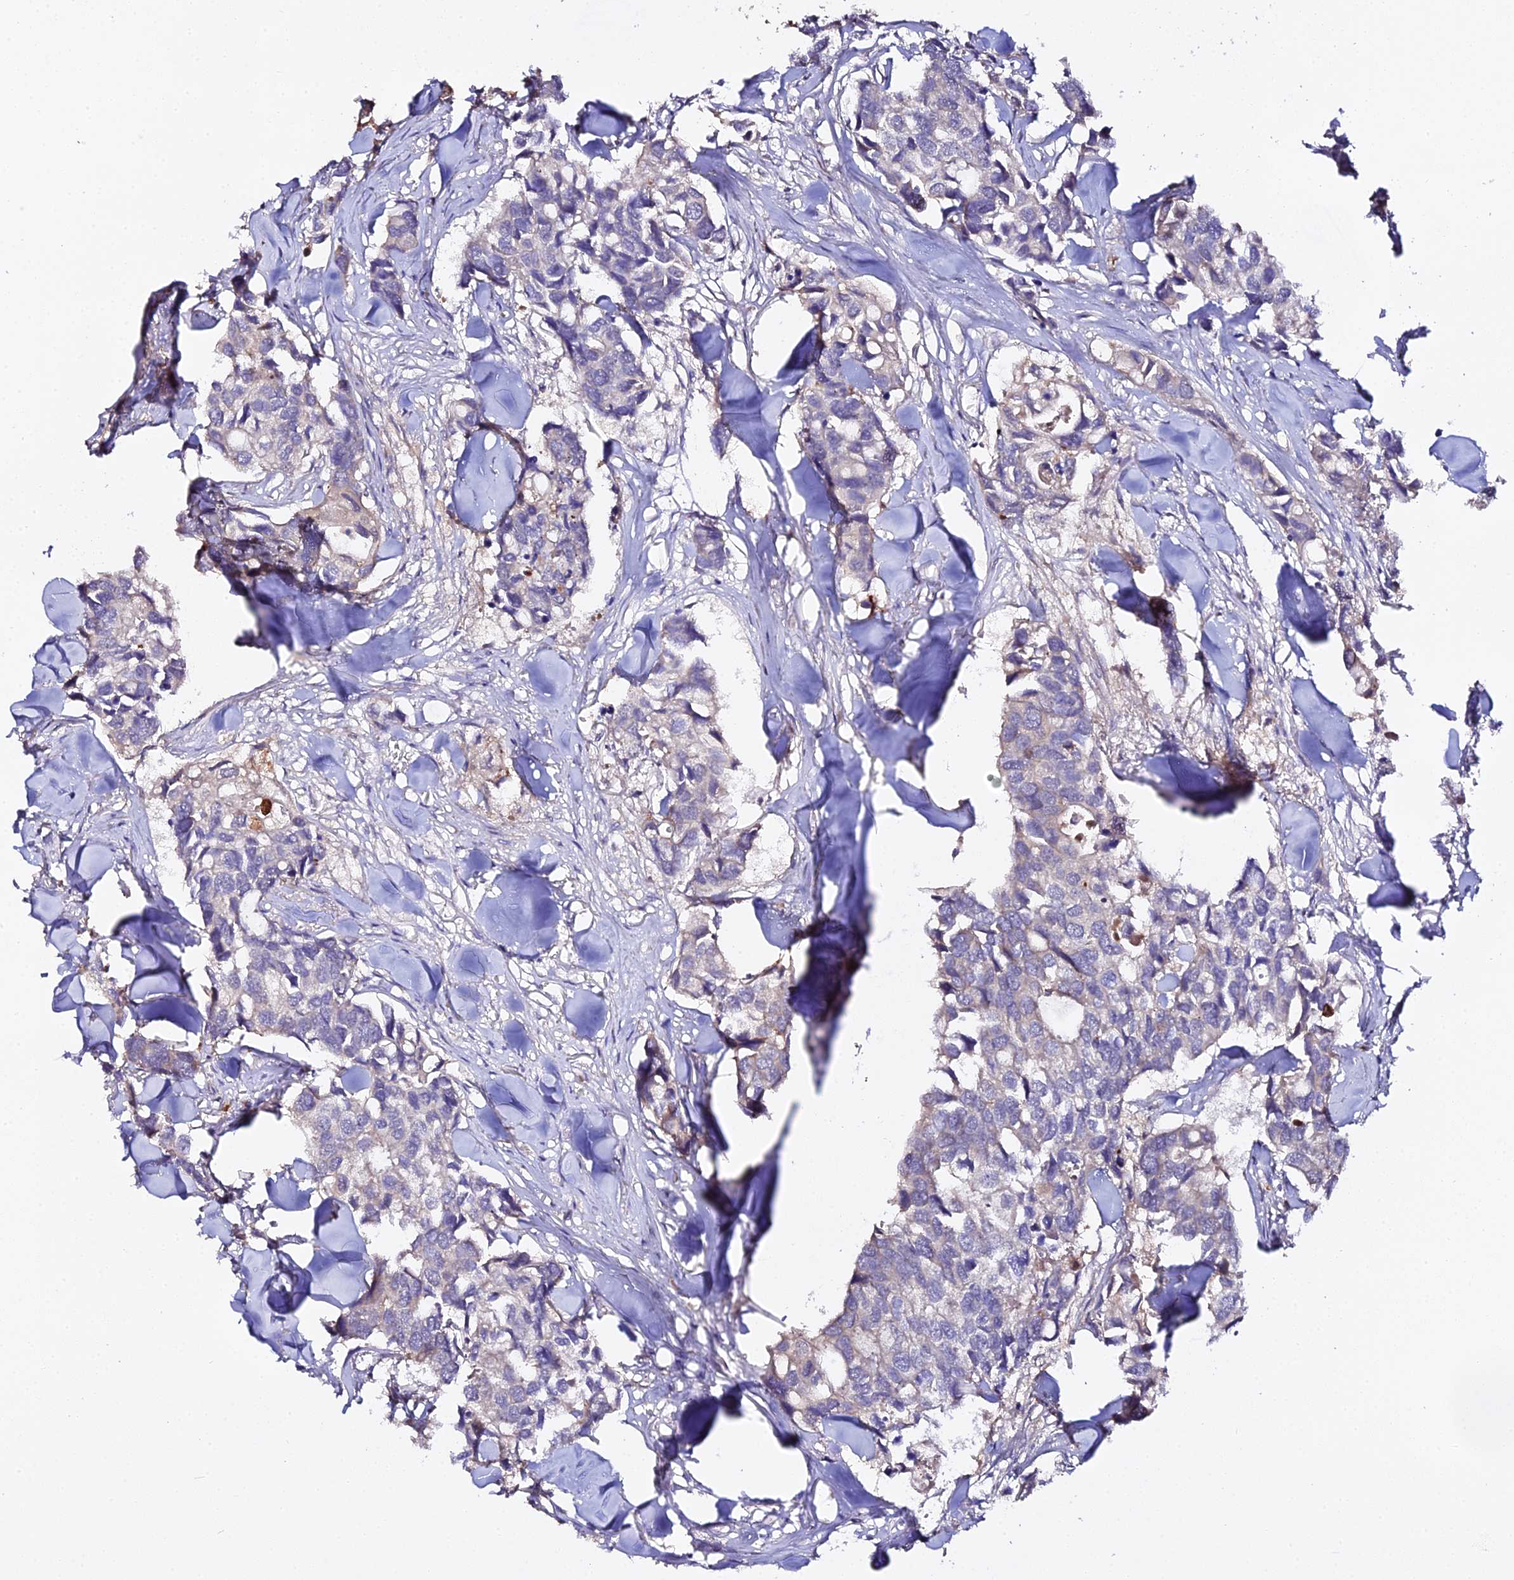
{"staining": {"intensity": "negative", "quantity": "none", "location": "none"}, "tissue": "breast cancer", "cell_type": "Tumor cells", "image_type": "cancer", "snomed": [{"axis": "morphology", "description": "Duct carcinoma"}, {"axis": "topography", "description": "Breast"}], "caption": "The photomicrograph displays no significant positivity in tumor cells of infiltrating ductal carcinoma (breast).", "gene": "TRIM26", "patient": {"sex": "female", "age": 83}}